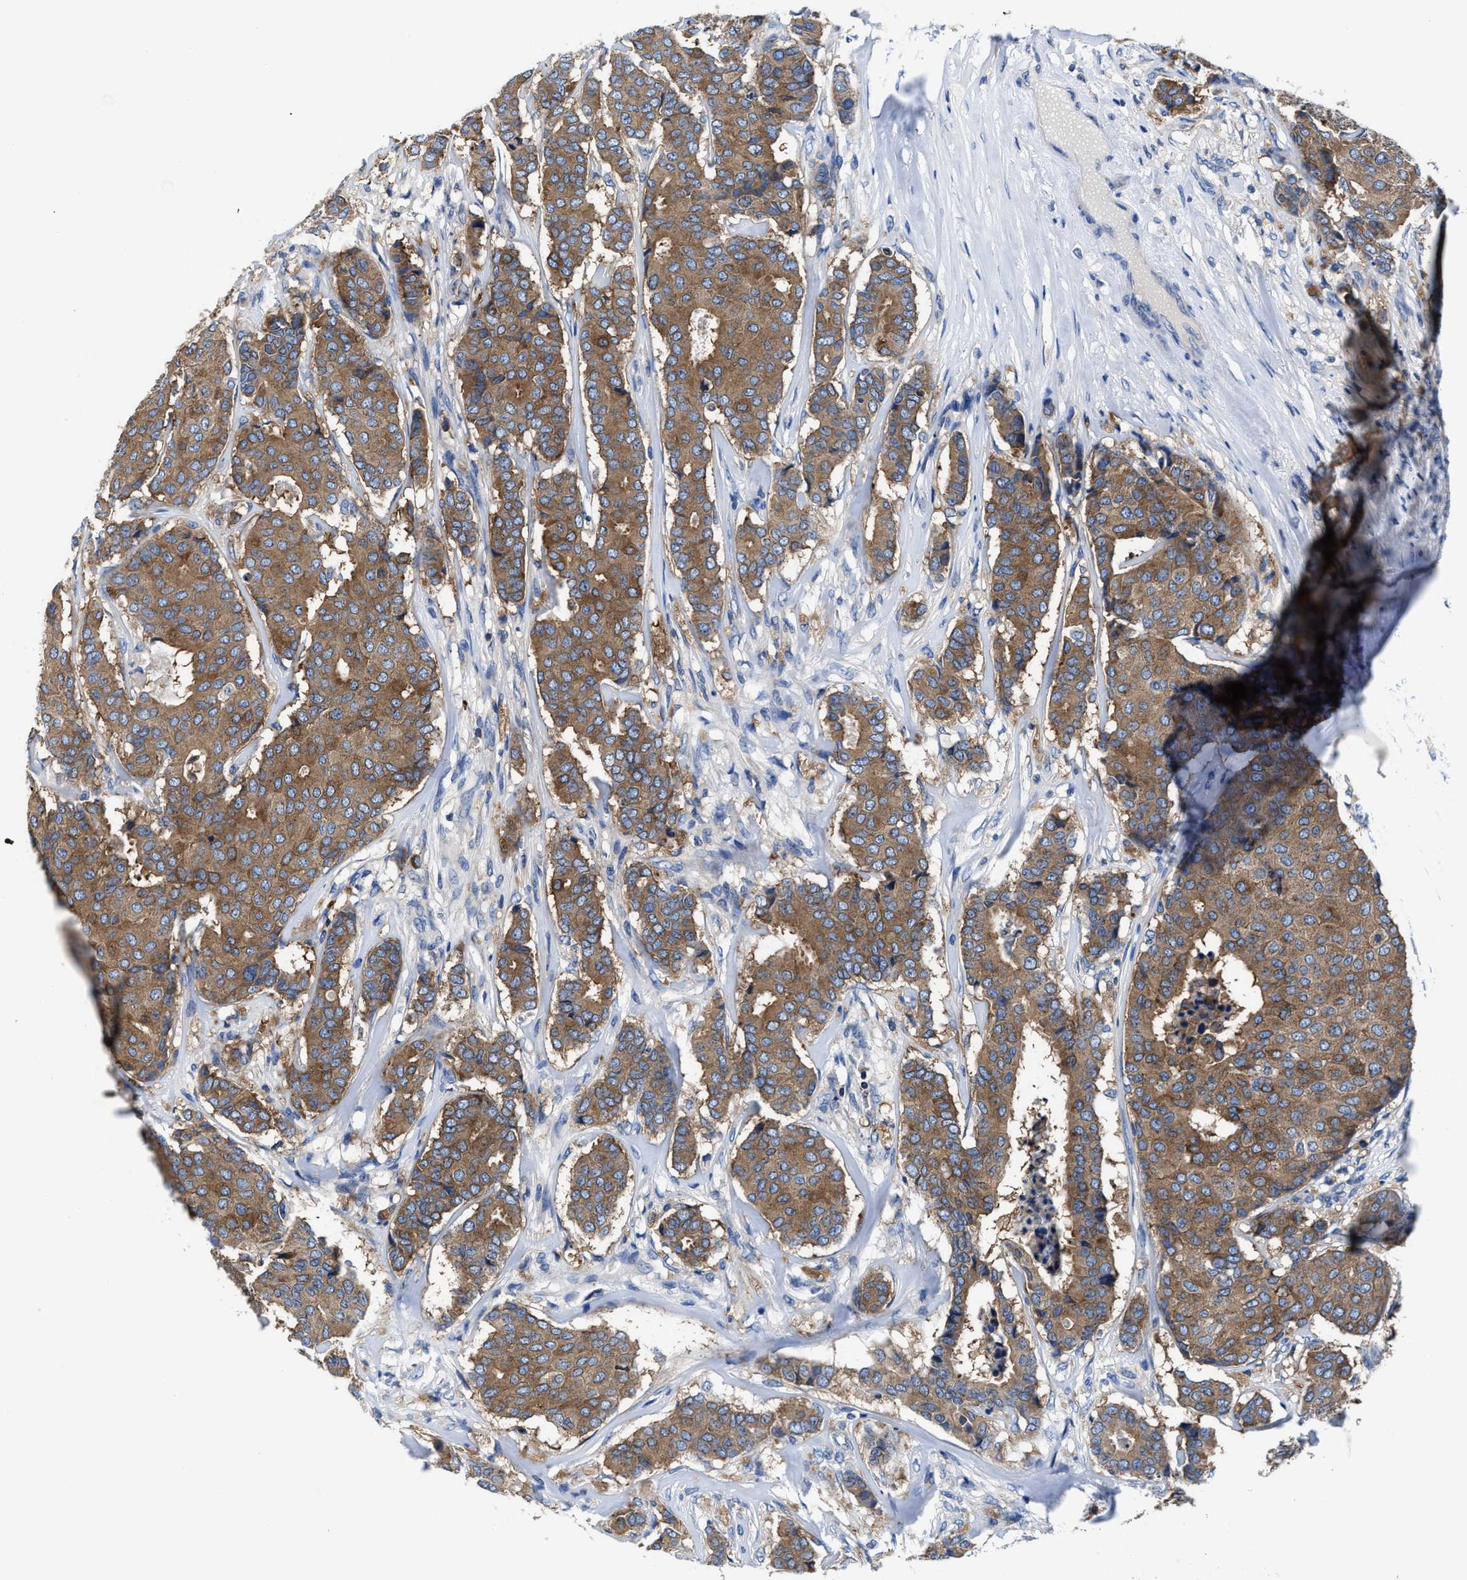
{"staining": {"intensity": "moderate", "quantity": ">75%", "location": "cytoplasmic/membranous"}, "tissue": "breast cancer", "cell_type": "Tumor cells", "image_type": "cancer", "snomed": [{"axis": "morphology", "description": "Duct carcinoma"}, {"axis": "topography", "description": "Breast"}], "caption": "Human invasive ductal carcinoma (breast) stained with a brown dye shows moderate cytoplasmic/membranous positive staining in approximately >75% of tumor cells.", "gene": "PHLPP1", "patient": {"sex": "female", "age": 75}}